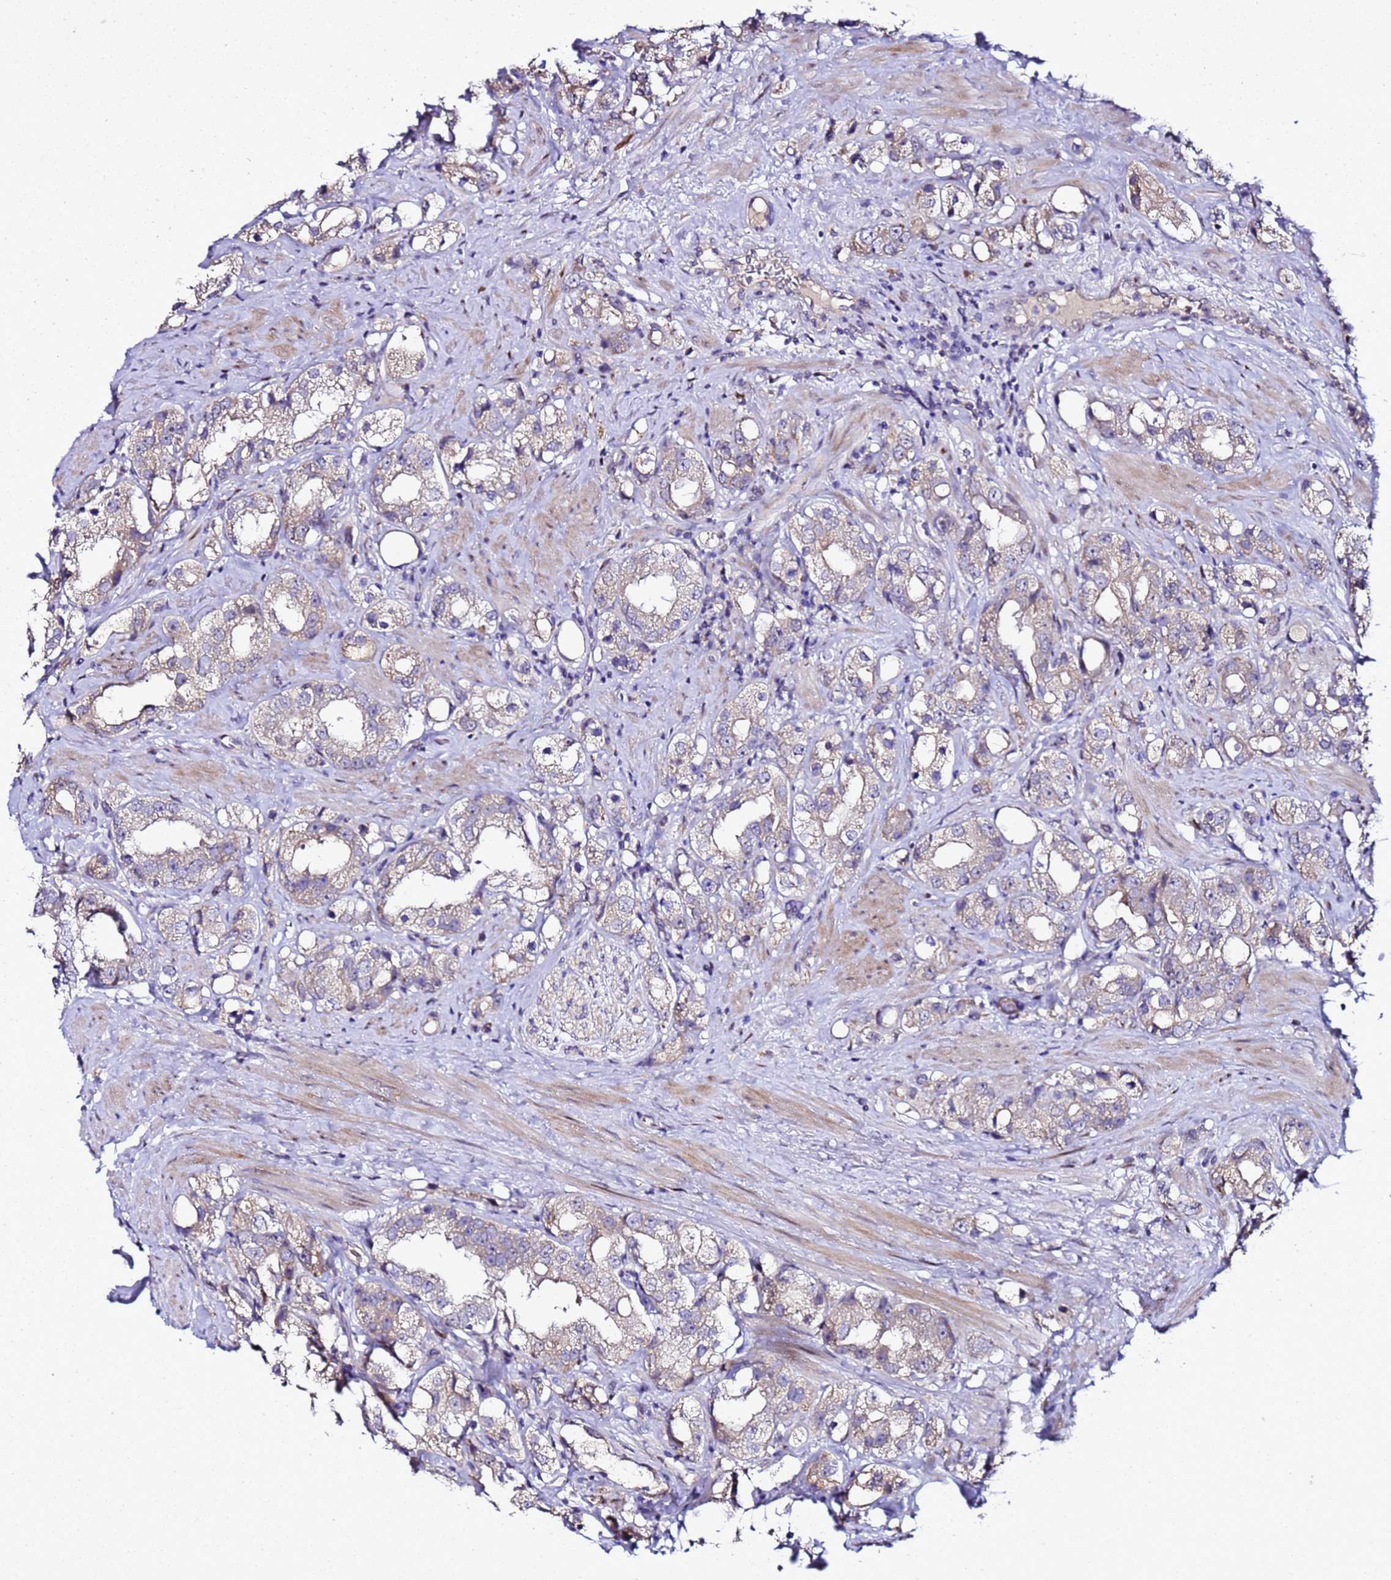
{"staining": {"intensity": "weak", "quantity": "25%-75%", "location": "cytoplasmic/membranous"}, "tissue": "prostate cancer", "cell_type": "Tumor cells", "image_type": "cancer", "snomed": [{"axis": "morphology", "description": "Adenocarcinoma, NOS"}, {"axis": "topography", "description": "Prostate"}], "caption": "DAB (3,3'-diaminobenzidine) immunohistochemical staining of human prostate cancer (adenocarcinoma) demonstrates weak cytoplasmic/membranous protein positivity in about 25%-75% of tumor cells. Using DAB (3,3'-diaminobenzidine) (brown) and hematoxylin (blue) stains, captured at high magnification using brightfield microscopy.", "gene": "ALG3", "patient": {"sex": "male", "age": 79}}